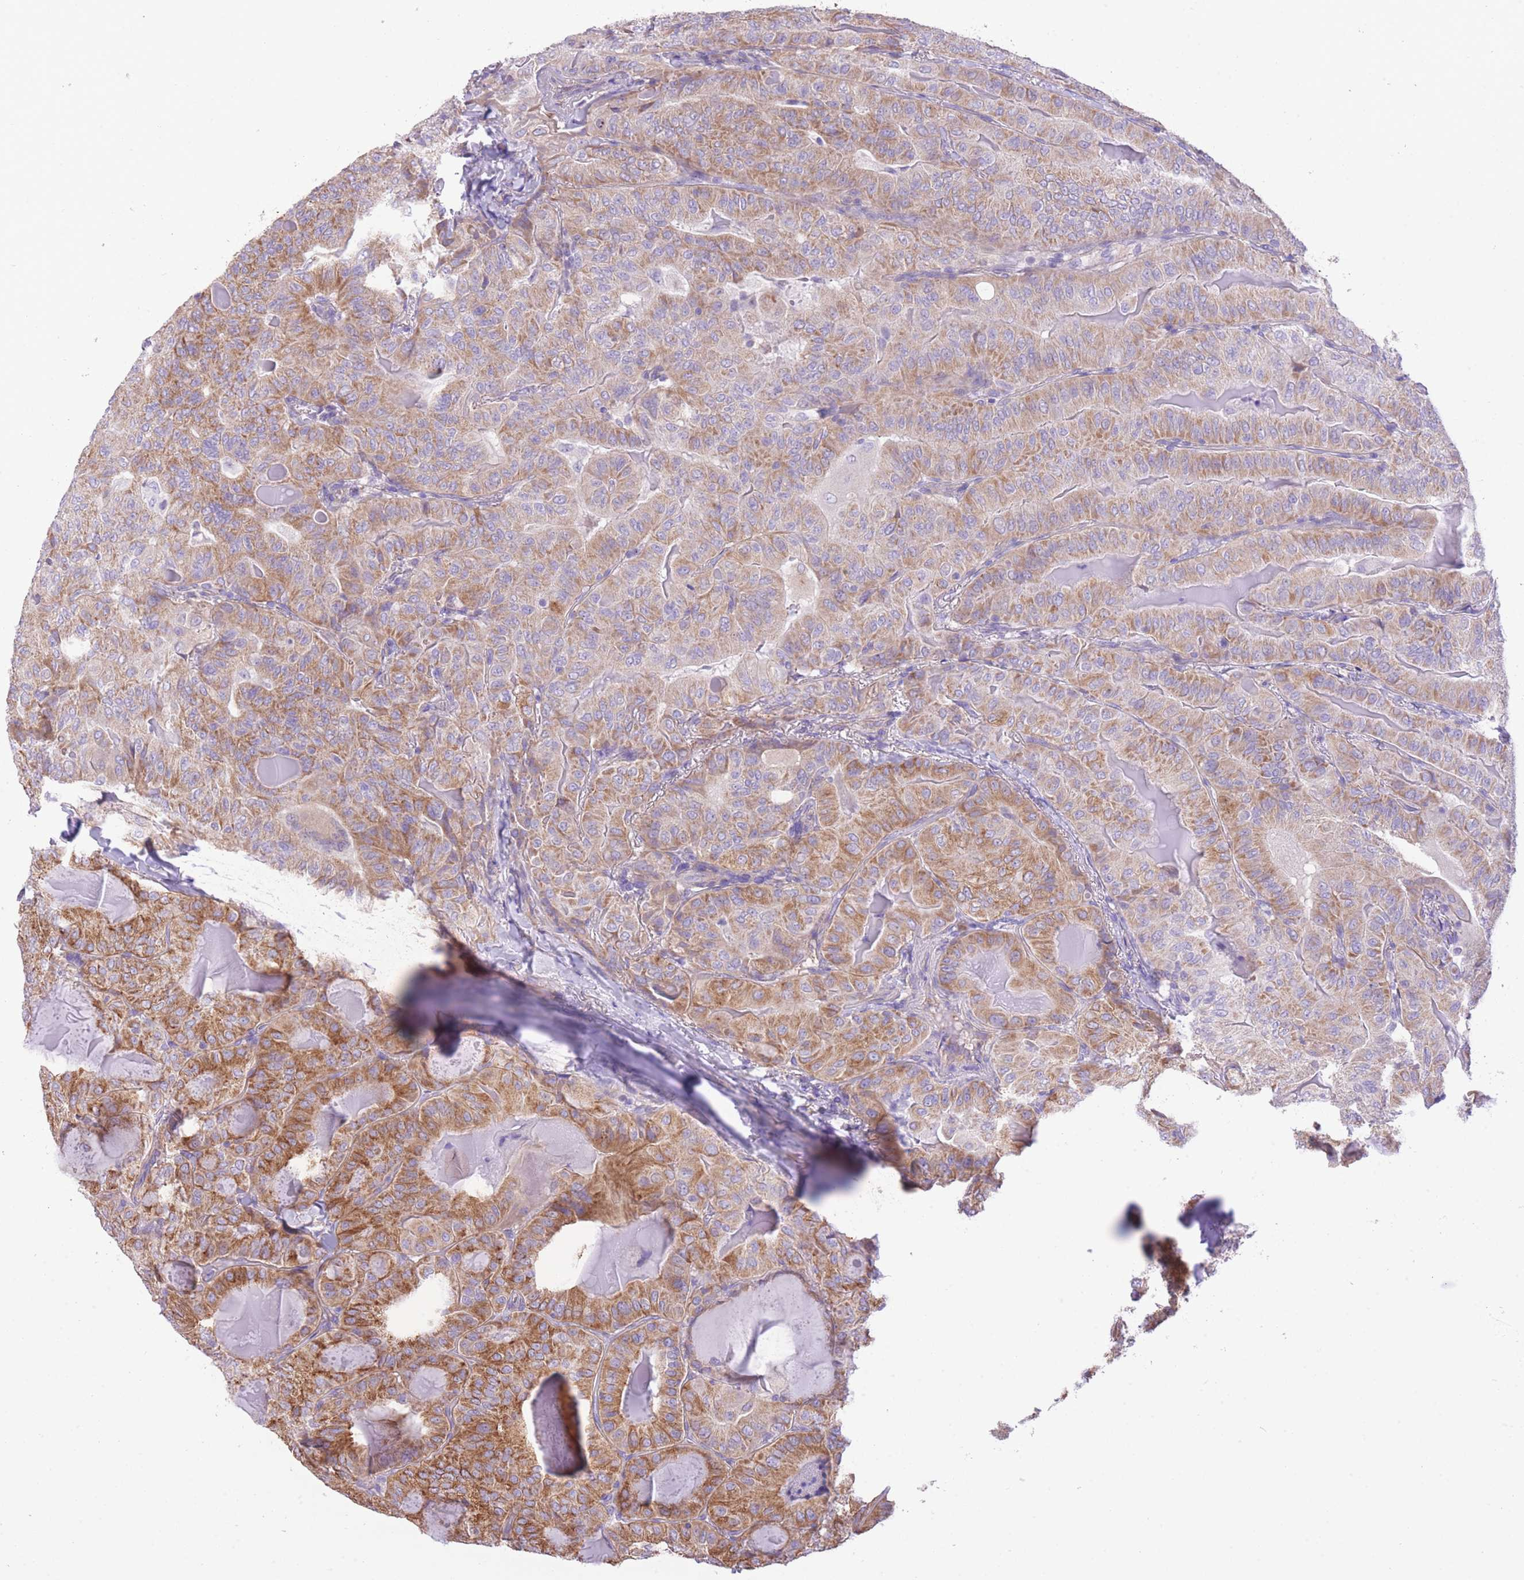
{"staining": {"intensity": "moderate", "quantity": ">75%", "location": "cytoplasmic/membranous"}, "tissue": "thyroid cancer", "cell_type": "Tumor cells", "image_type": "cancer", "snomed": [{"axis": "morphology", "description": "Papillary adenocarcinoma, NOS"}, {"axis": "topography", "description": "Thyroid gland"}], "caption": "Tumor cells display moderate cytoplasmic/membranous positivity in about >75% of cells in thyroid cancer (papillary adenocarcinoma). (DAB (3,3'-diaminobenzidine) = brown stain, brightfield microscopy at high magnification).", "gene": "RHOU", "patient": {"sex": "female", "age": 68}}